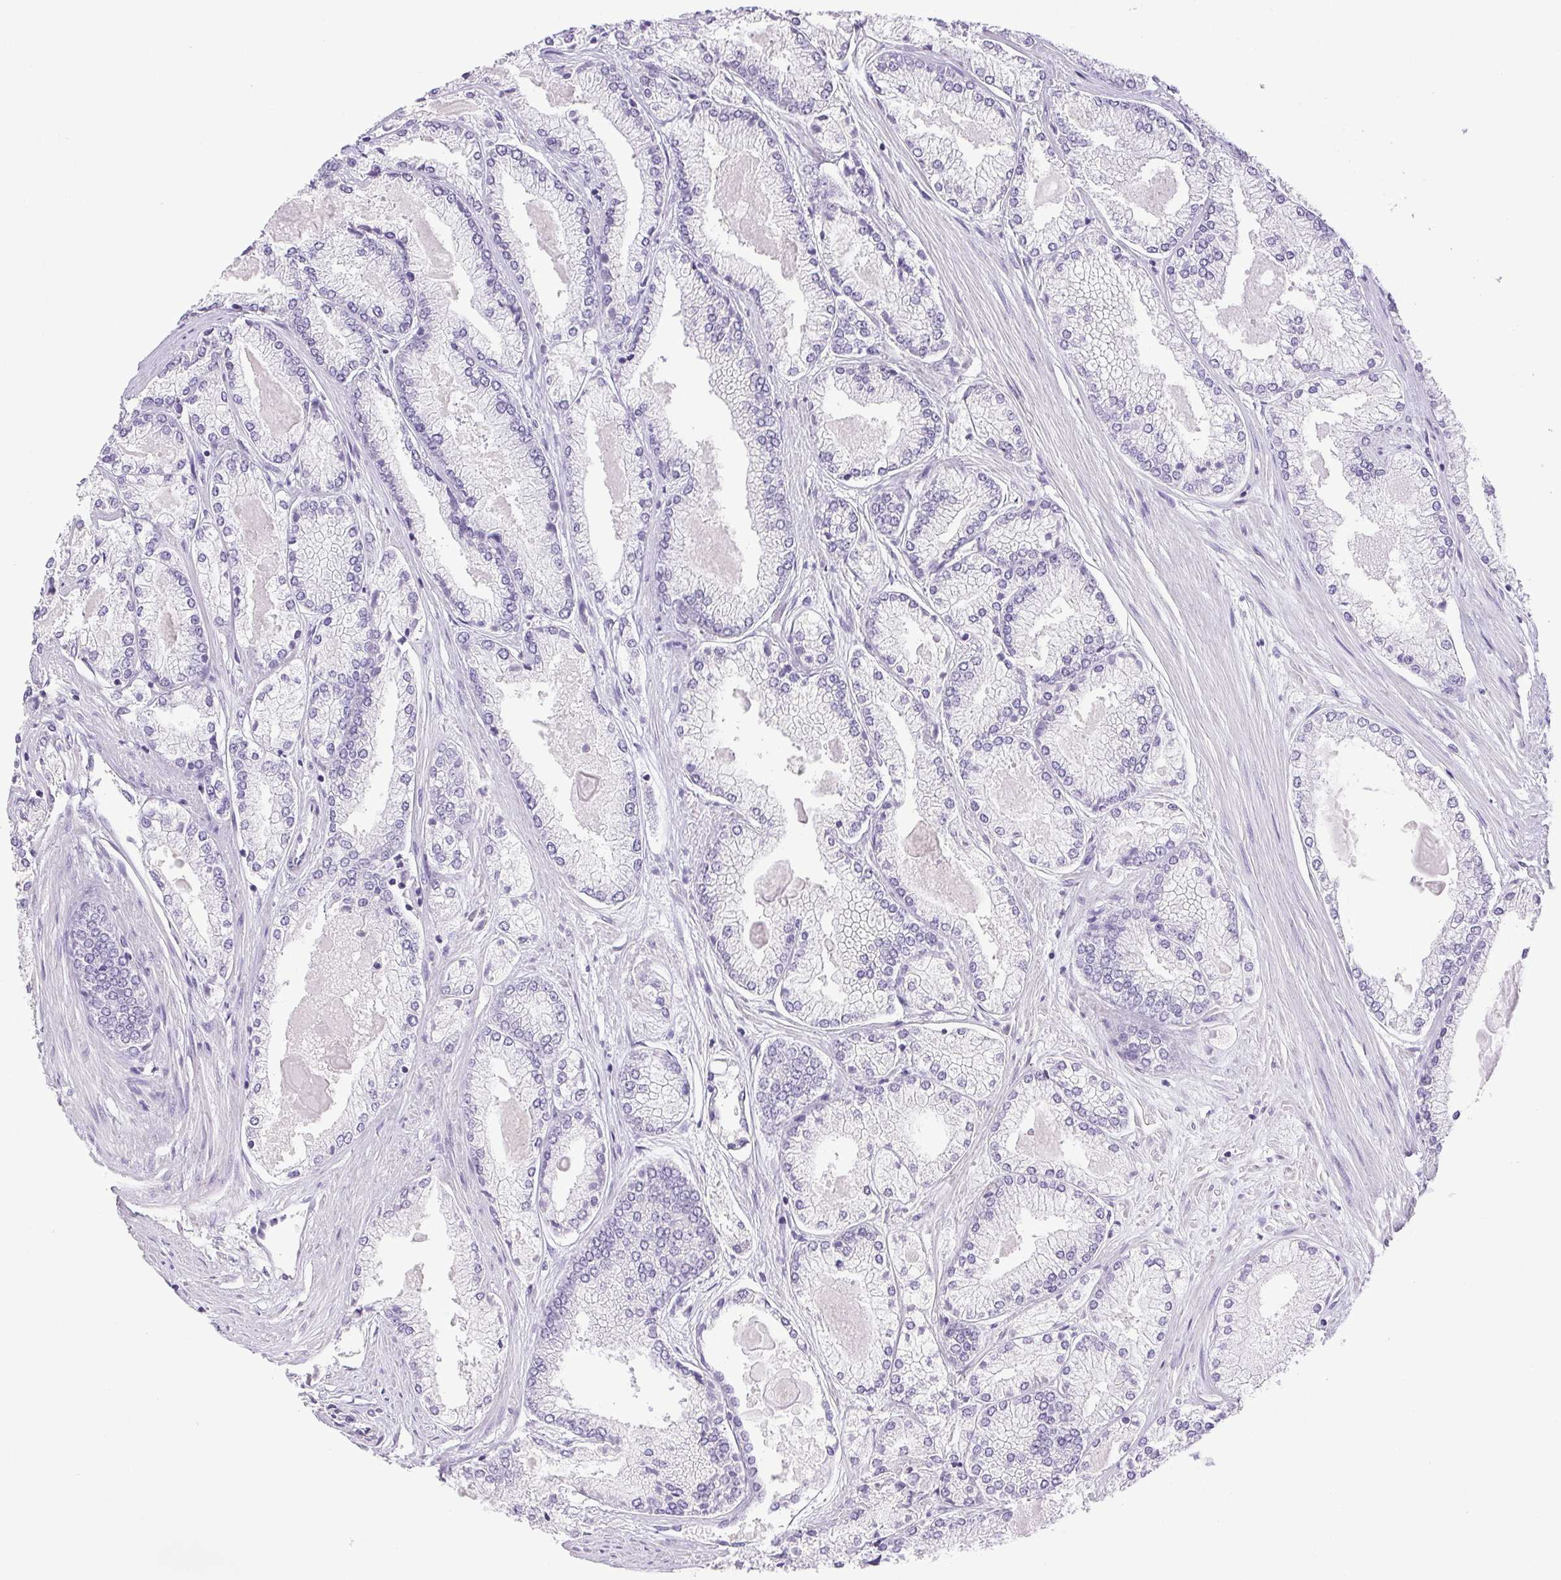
{"staining": {"intensity": "negative", "quantity": "none", "location": "none"}, "tissue": "prostate cancer", "cell_type": "Tumor cells", "image_type": "cancer", "snomed": [{"axis": "morphology", "description": "Adenocarcinoma, High grade"}, {"axis": "topography", "description": "Prostate"}], "caption": "Immunohistochemical staining of prostate cancer (high-grade adenocarcinoma) displays no significant positivity in tumor cells. (Brightfield microscopy of DAB immunohistochemistry at high magnification).", "gene": "HLA-G", "patient": {"sex": "male", "age": 68}}